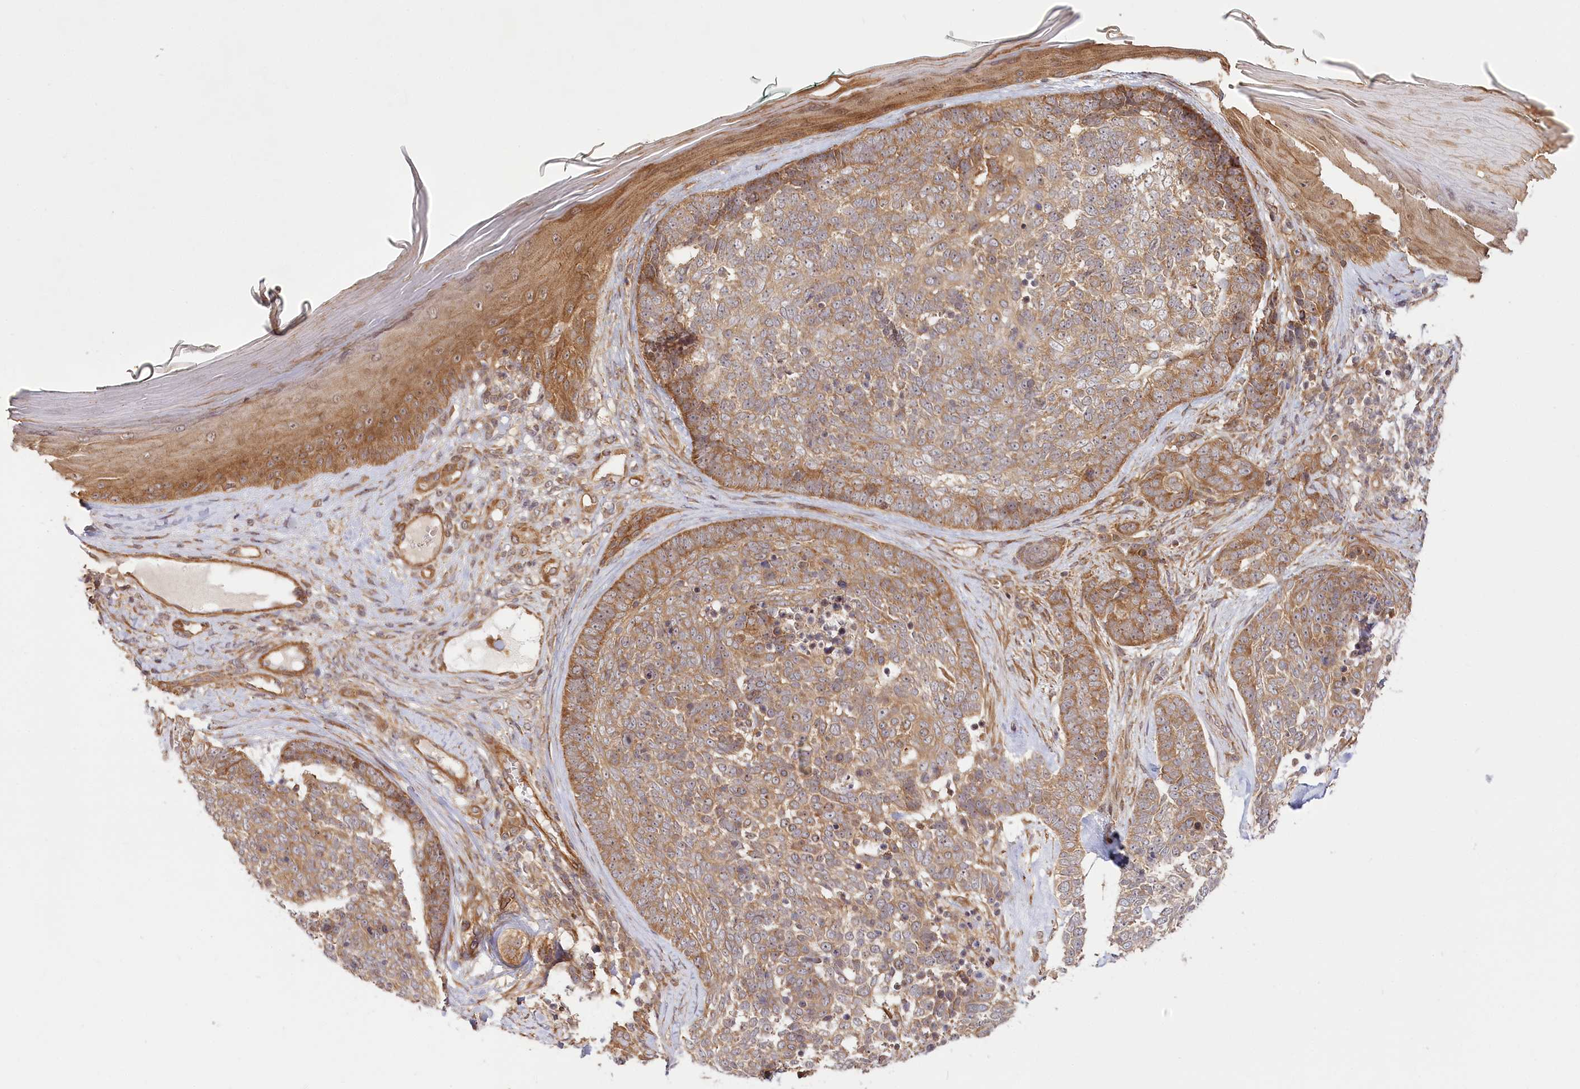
{"staining": {"intensity": "moderate", "quantity": ">75%", "location": "cytoplasmic/membranous"}, "tissue": "skin cancer", "cell_type": "Tumor cells", "image_type": "cancer", "snomed": [{"axis": "morphology", "description": "Basal cell carcinoma"}, {"axis": "topography", "description": "Skin"}], "caption": "This is a photomicrograph of immunohistochemistry staining of skin cancer (basal cell carcinoma), which shows moderate staining in the cytoplasmic/membranous of tumor cells.", "gene": "CEP70", "patient": {"sex": "female", "age": 81}}